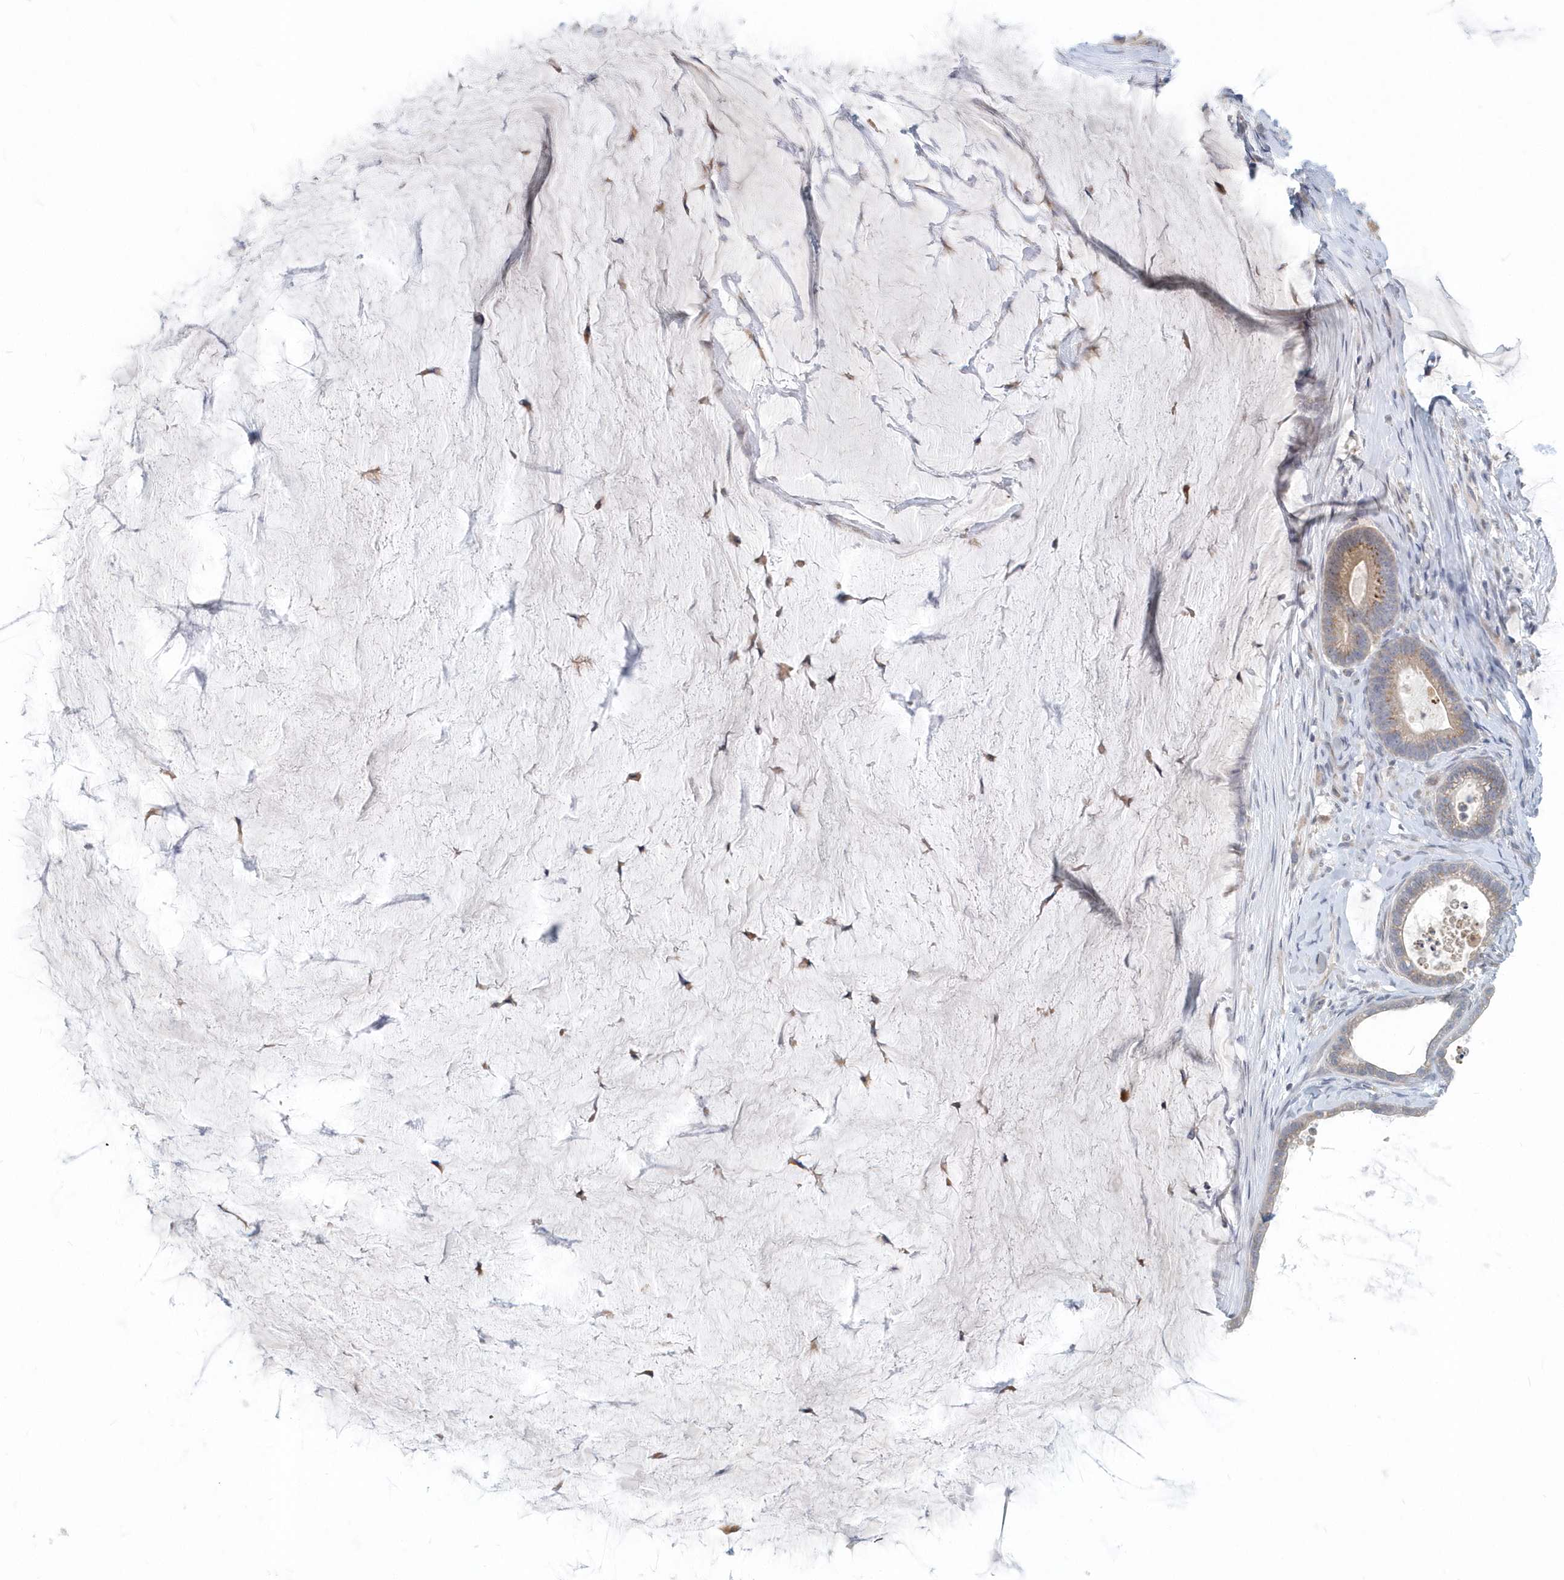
{"staining": {"intensity": "weak", "quantity": "<25%", "location": "cytoplasmic/membranous"}, "tissue": "ovarian cancer", "cell_type": "Tumor cells", "image_type": "cancer", "snomed": [{"axis": "morphology", "description": "Cystadenocarcinoma, mucinous, NOS"}, {"axis": "topography", "description": "Ovary"}], "caption": "Ovarian cancer stained for a protein using immunohistochemistry shows no expression tumor cells.", "gene": "NAPB", "patient": {"sex": "female", "age": 61}}